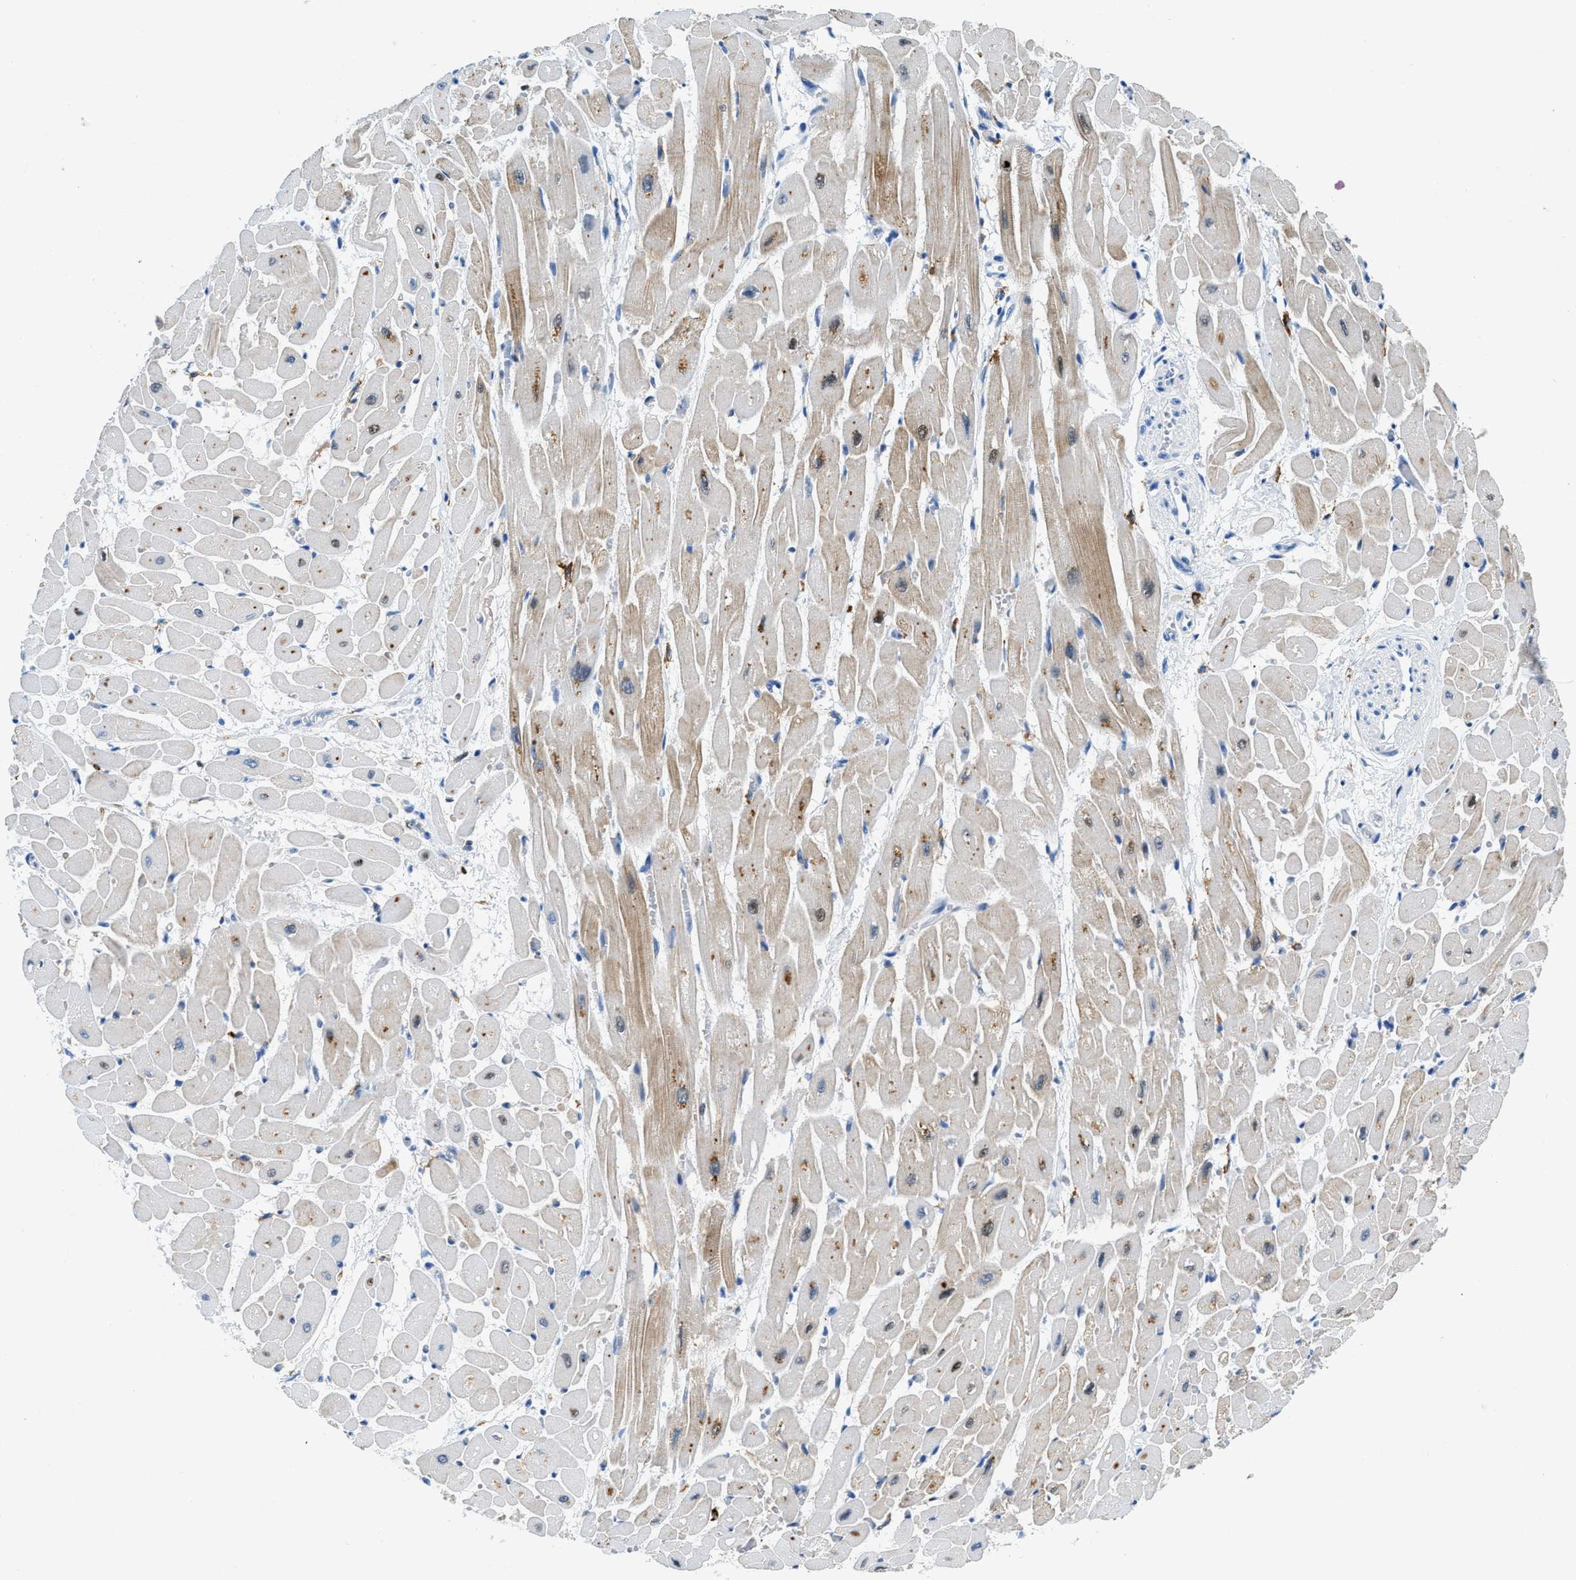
{"staining": {"intensity": "moderate", "quantity": "25%-75%", "location": "cytoplasmic/membranous"}, "tissue": "heart muscle", "cell_type": "Cardiomyocytes", "image_type": "normal", "snomed": [{"axis": "morphology", "description": "Normal tissue, NOS"}, {"axis": "topography", "description": "Heart"}], "caption": "Heart muscle stained for a protein displays moderate cytoplasmic/membranous positivity in cardiomyocytes. (Brightfield microscopy of DAB IHC at high magnification).", "gene": "CD226", "patient": {"sex": "male", "age": 45}}